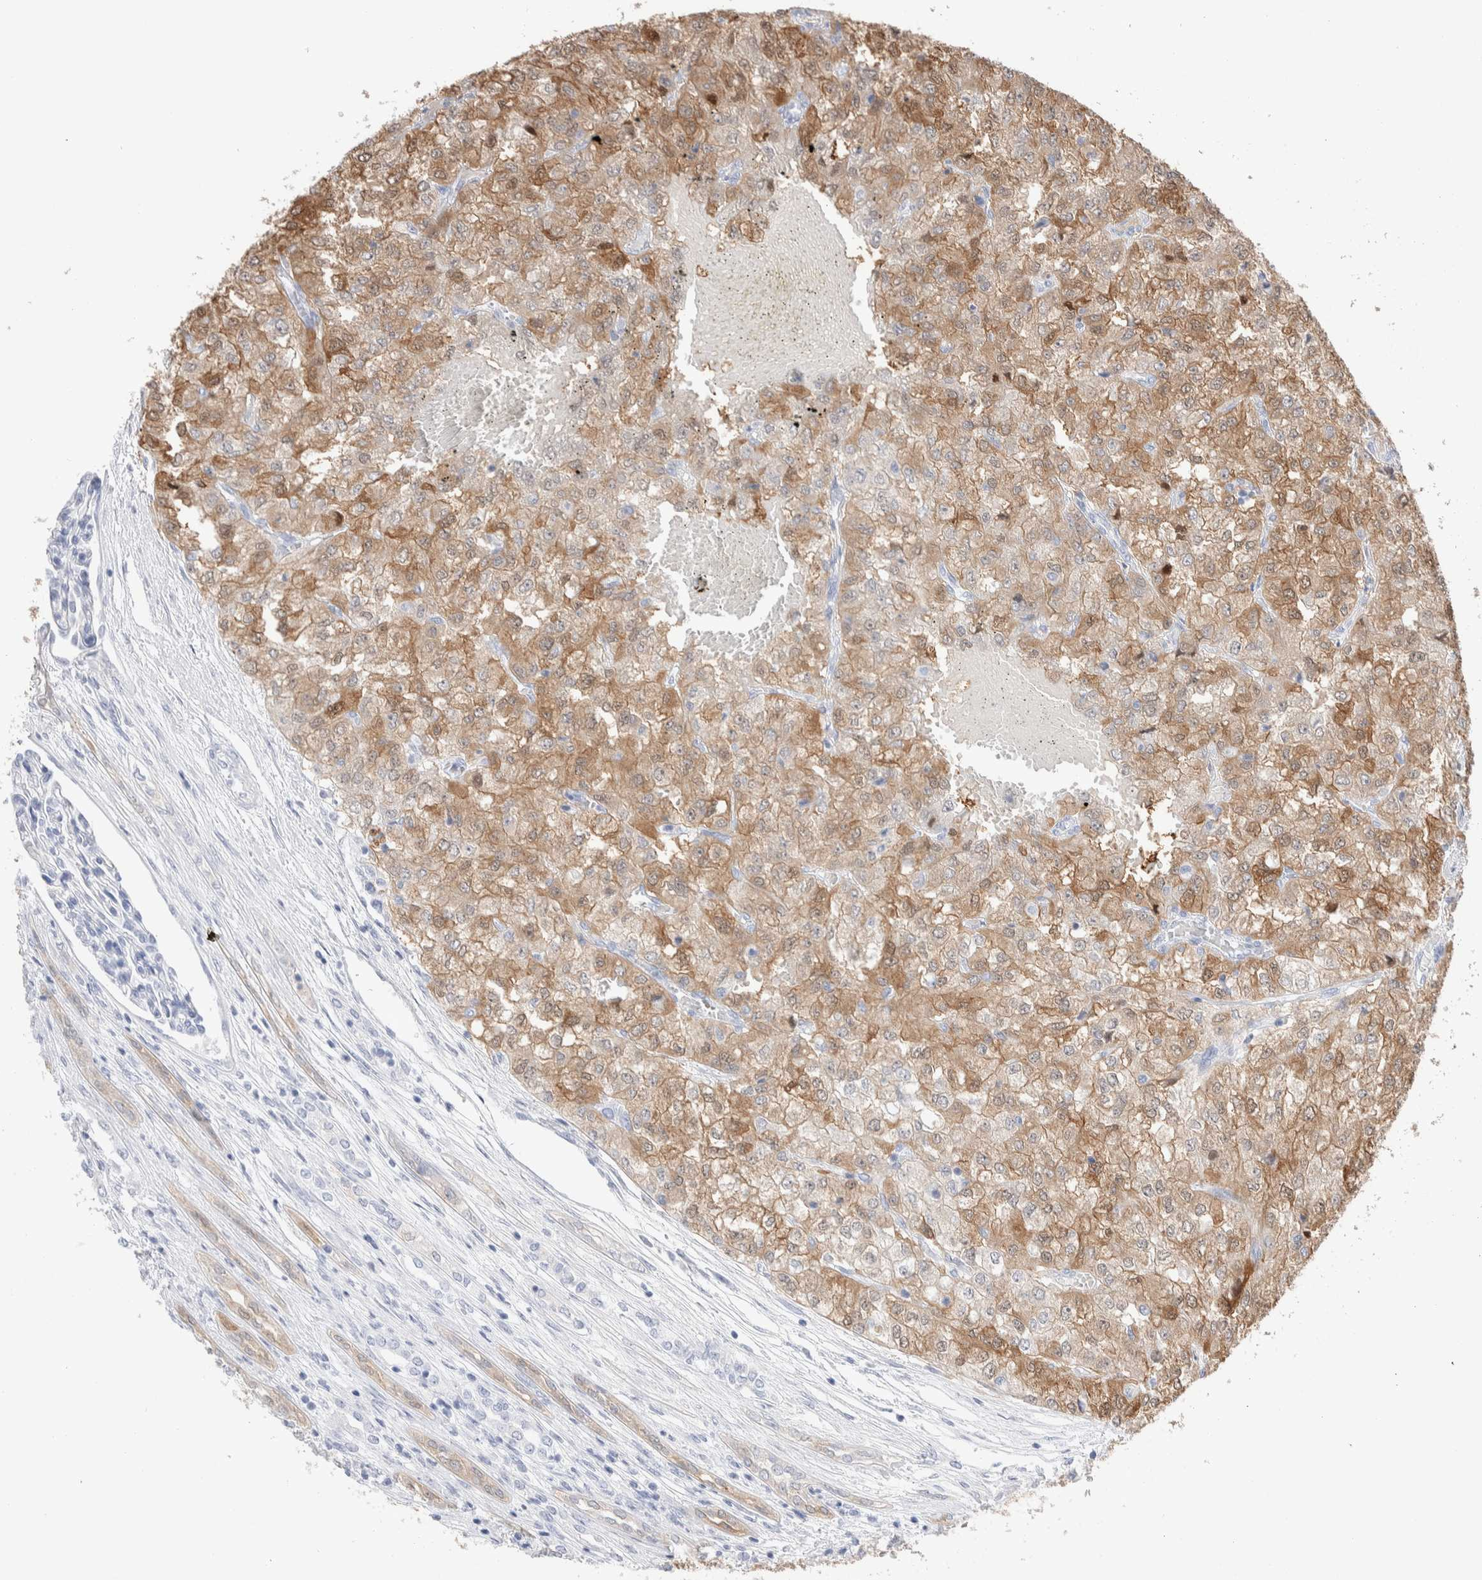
{"staining": {"intensity": "moderate", "quantity": ">75%", "location": "cytoplasmic/membranous"}, "tissue": "renal cancer", "cell_type": "Tumor cells", "image_type": "cancer", "snomed": [{"axis": "morphology", "description": "Adenocarcinoma, NOS"}, {"axis": "topography", "description": "Kidney"}], "caption": "IHC photomicrograph of adenocarcinoma (renal) stained for a protein (brown), which exhibits medium levels of moderate cytoplasmic/membranous staining in about >75% of tumor cells.", "gene": "GDA", "patient": {"sex": "female", "age": 54}}